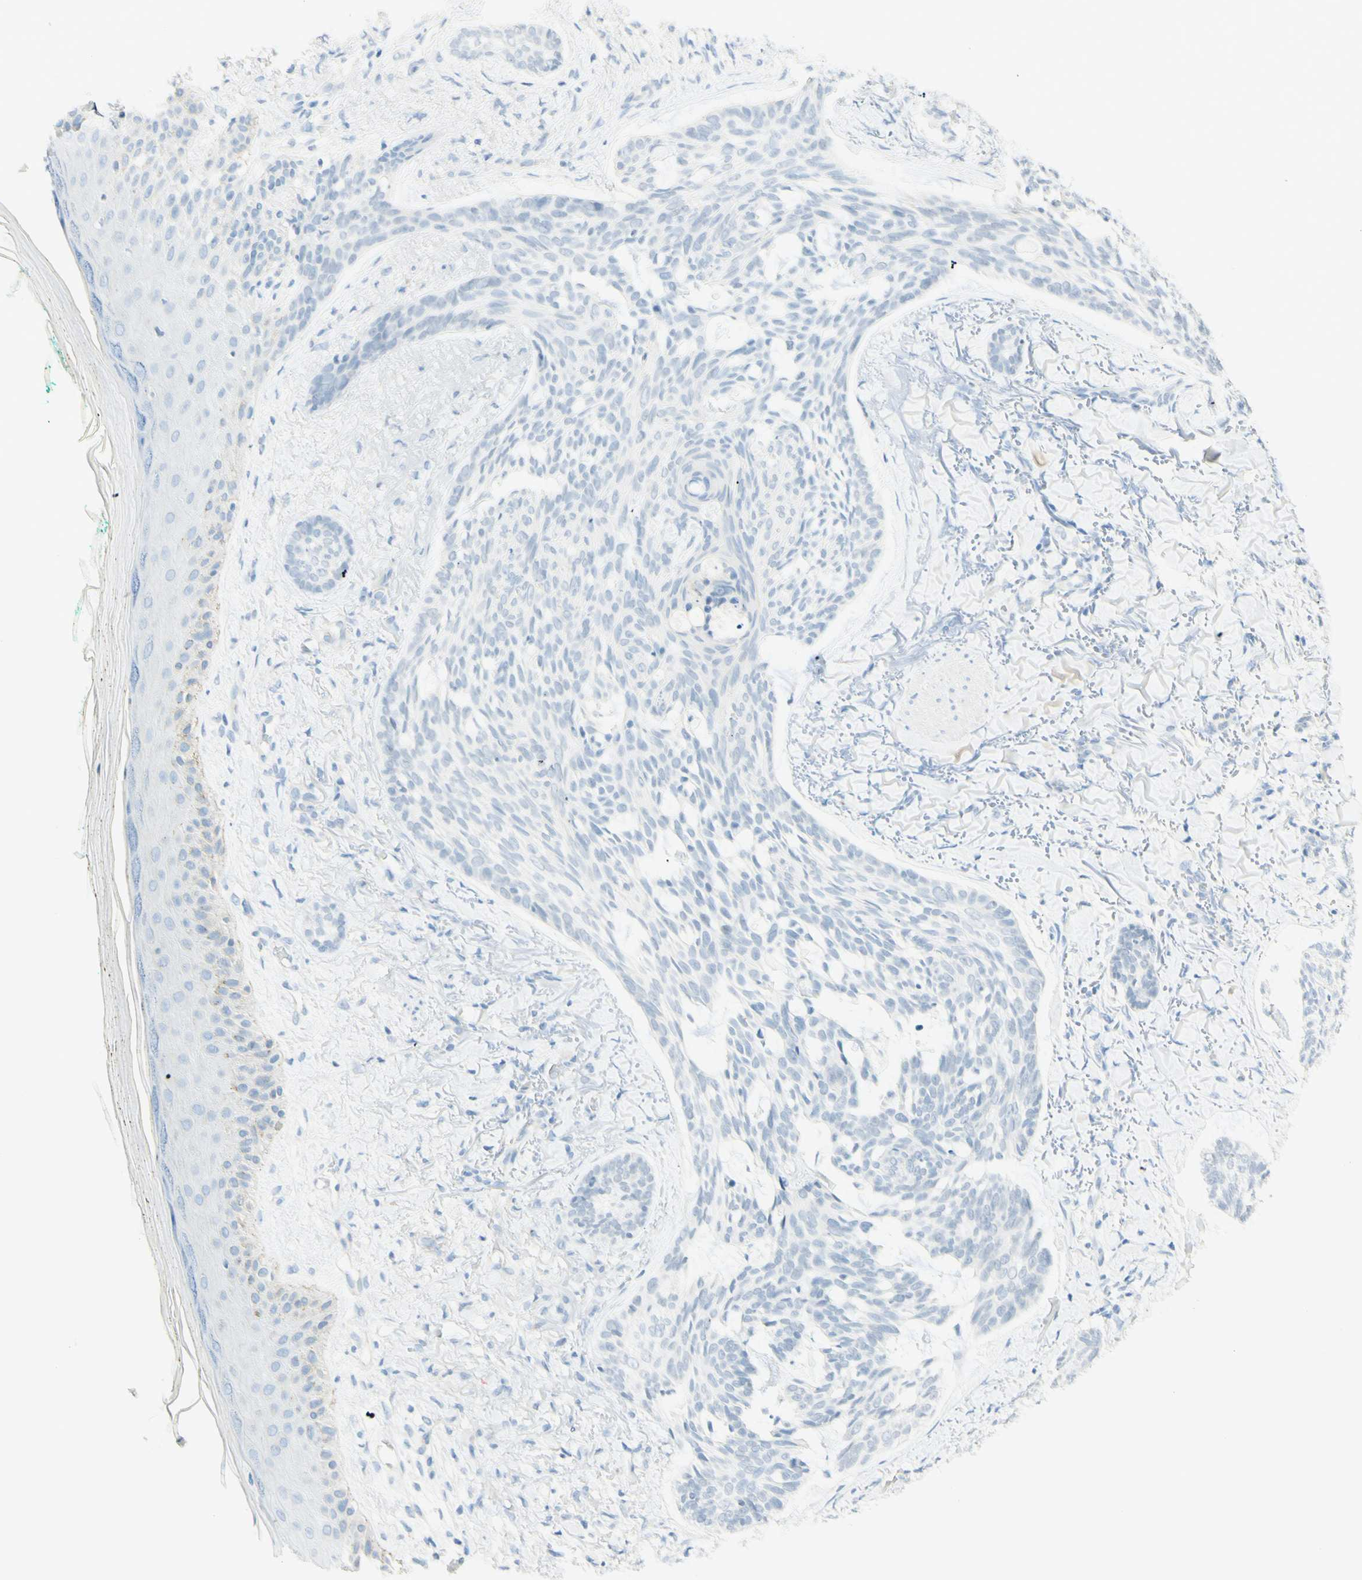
{"staining": {"intensity": "negative", "quantity": "none", "location": "none"}, "tissue": "skin cancer", "cell_type": "Tumor cells", "image_type": "cancer", "snomed": [{"axis": "morphology", "description": "Basal cell carcinoma"}, {"axis": "topography", "description": "Skin"}], "caption": "Immunohistochemistry image of neoplastic tissue: human basal cell carcinoma (skin) stained with DAB exhibits no significant protein expression in tumor cells.", "gene": "TMEM132D", "patient": {"sex": "male", "age": 43}}